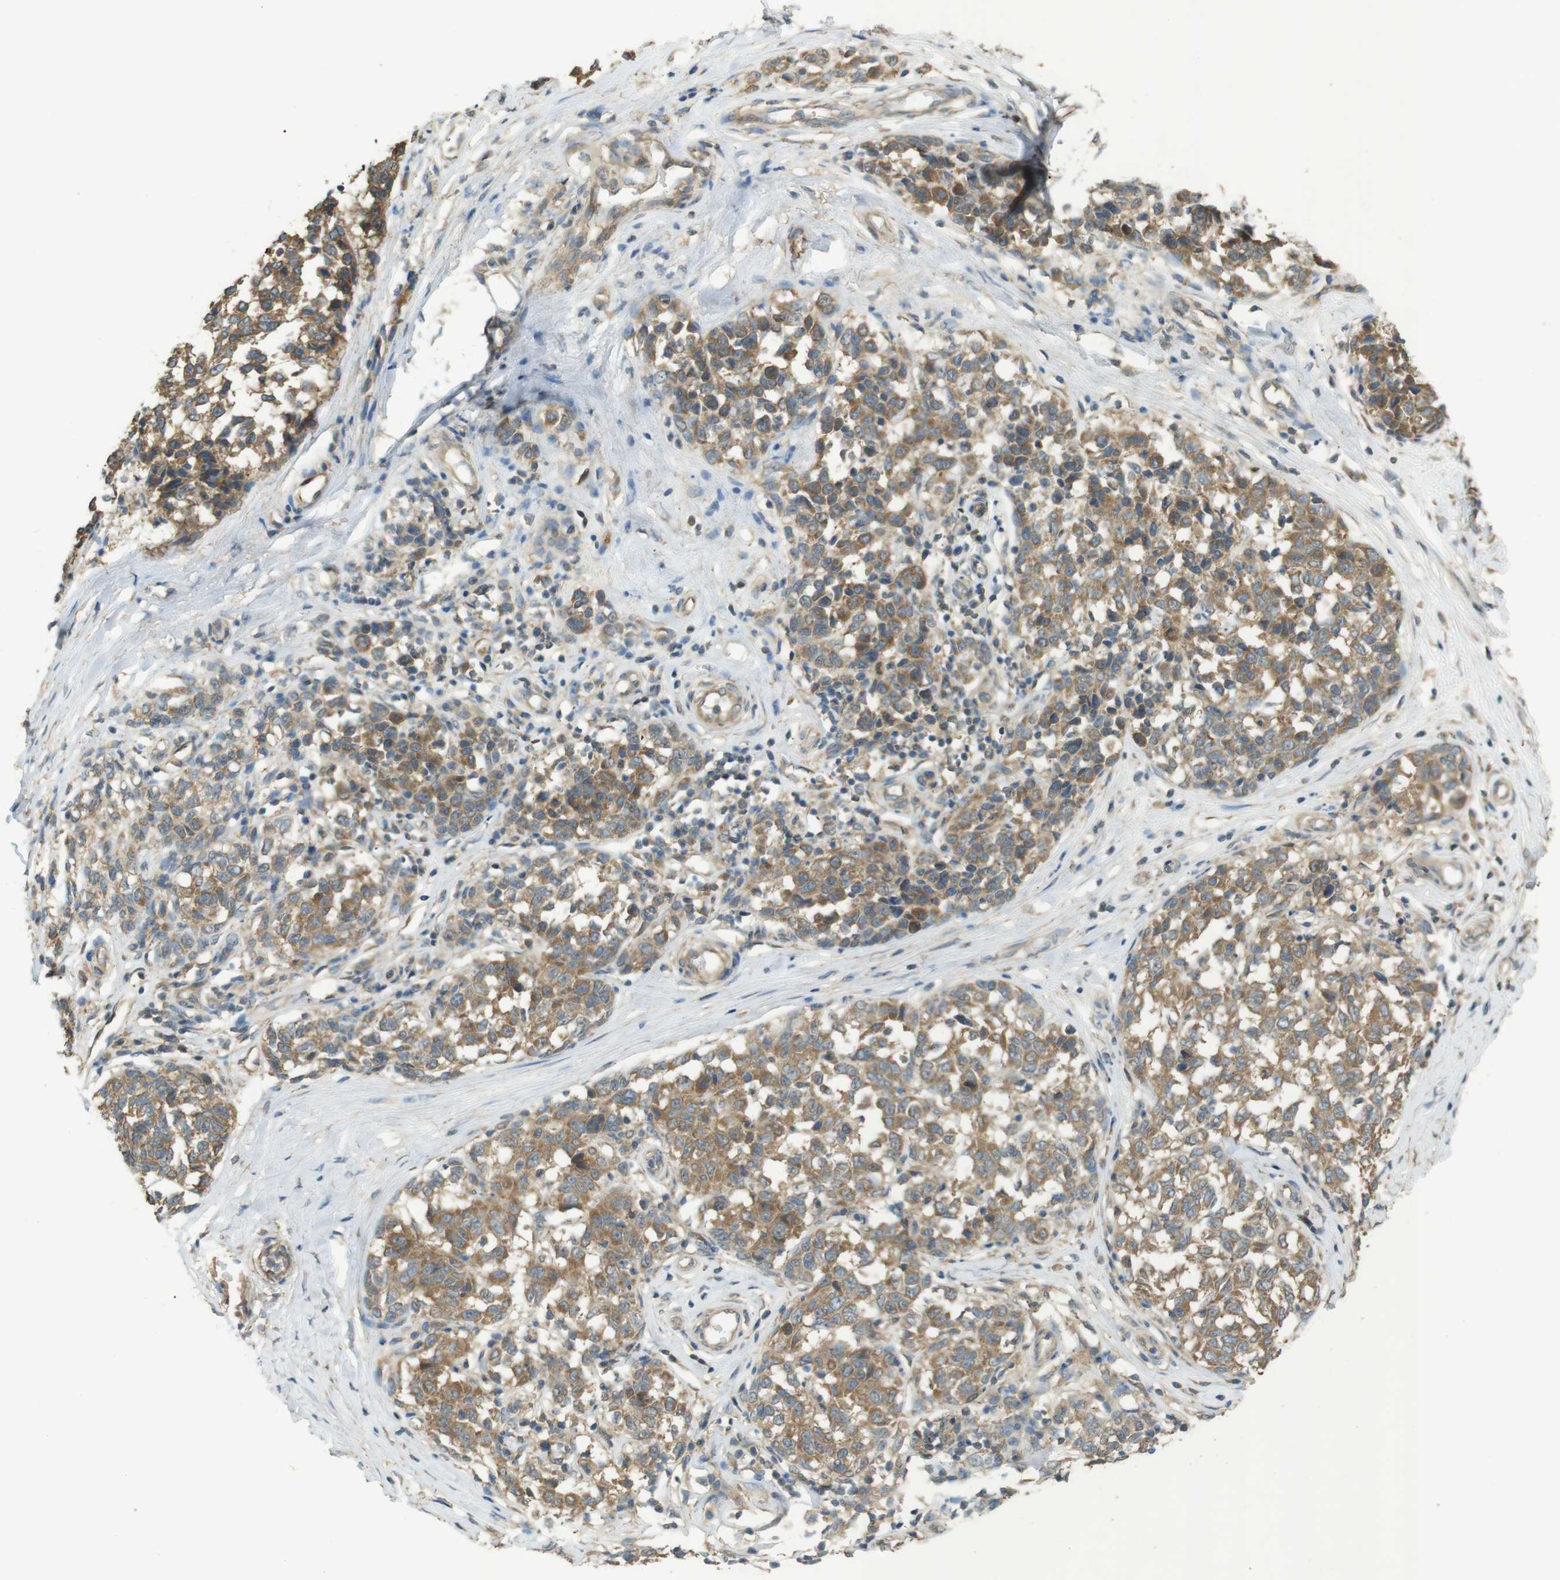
{"staining": {"intensity": "moderate", "quantity": ">75%", "location": "cytoplasmic/membranous"}, "tissue": "melanoma", "cell_type": "Tumor cells", "image_type": "cancer", "snomed": [{"axis": "morphology", "description": "Malignant melanoma, NOS"}, {"axis": "topography", "description": "Skin"}], "caption": "Protein staining of malignant melanoma tissue reveals moderate cytoplasmic/membranous staining in about >75% of tumor cells.", "gene": "ZDHHC20", "patient": {"sex": "female", "age": 64}}